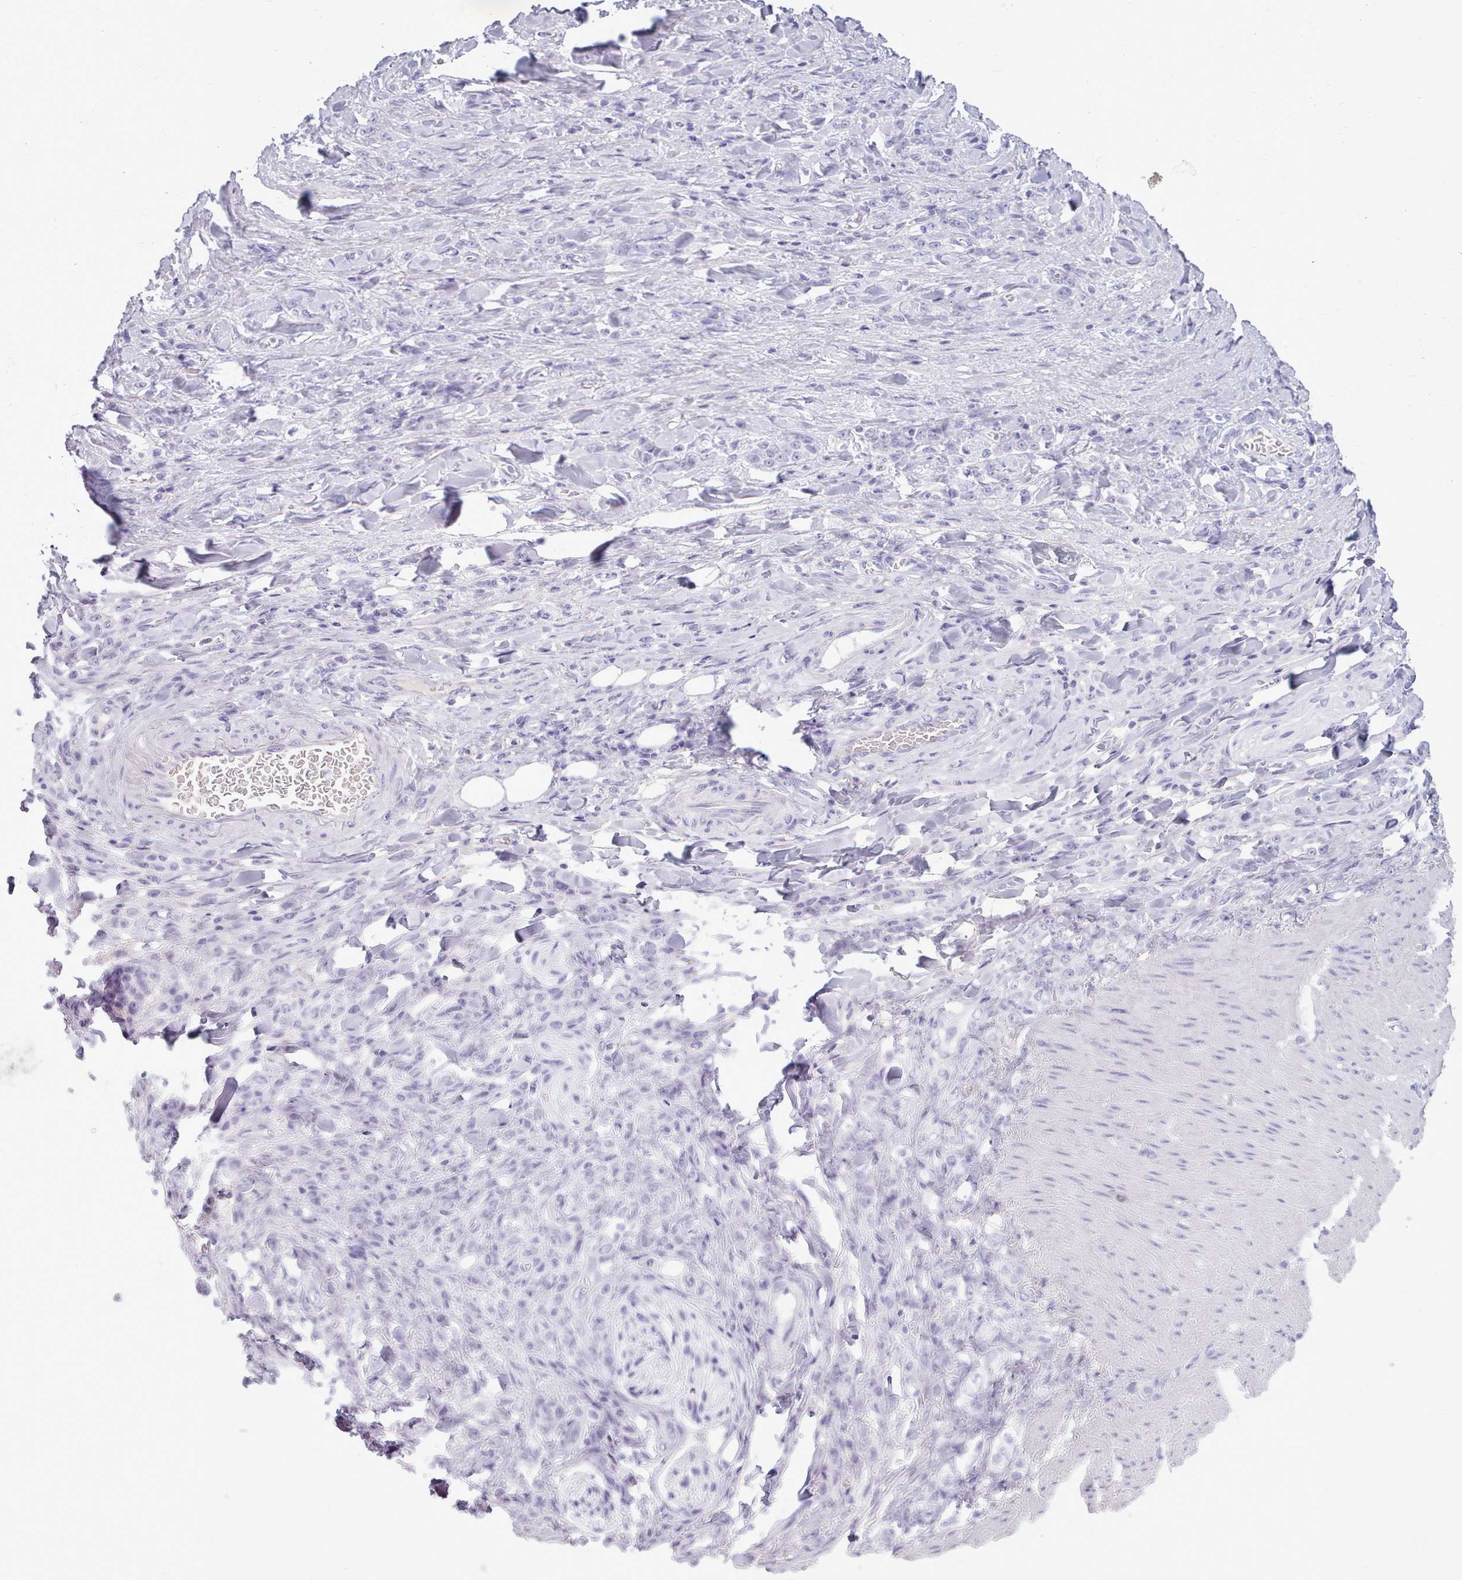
{"staining": {"intensity": "negative", "quantity": "none", "location": "none"}, "tissue": "stomach cancer", "cell_type": "Tumor cells", "image_type": "cancer", "snomed": [{"axis": "morphology", "description": "Normal tissue, NOS"}, {"axis": "morphology", "description": "Adenocarcinoma, NOS"}, {"axis": "topography", "description": "Stomach"}], "caption": "Tumor cells are negative for protein expression in human stomach cancer.", "gene": "ZNF43", "patient": {"sex": "male", "age": 82}}